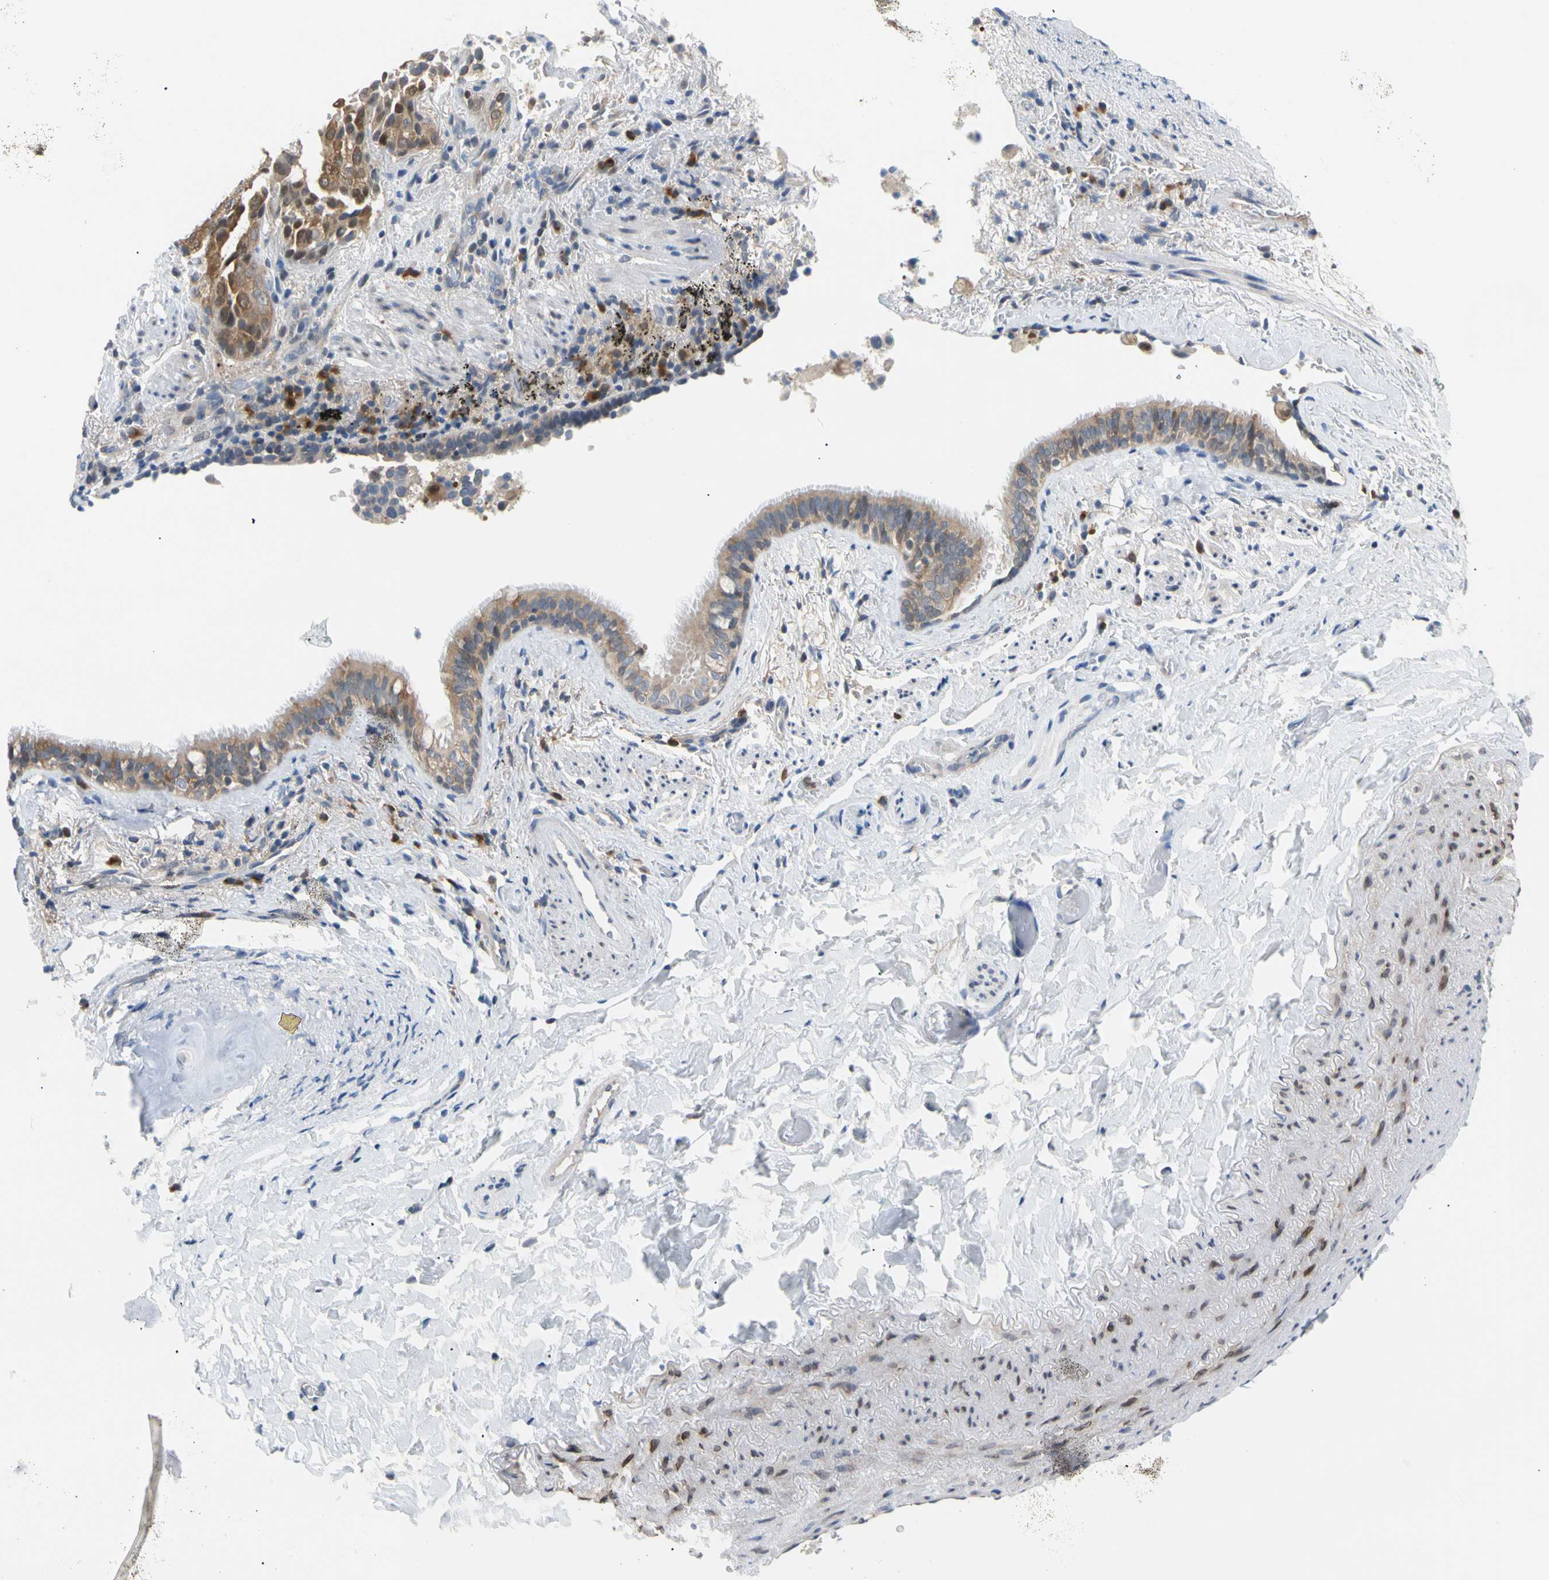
{"staining": {"intensity": "moderate", "quantity": "25%-75%", "location": "cytoplasmic/membranous"}, "tissue": "lung cancer", "cell_type": "Tumor cells", "image_type": "cancer", "snomed": [{"axis": "morphology", "description": "Squamous cell carcinoma, NOS"}, {"axis": "topography", "description": "Lung"}], "caption": "A medium amount of moderate cytoplasmic/membranous expression is present in about 25%-75% of tumor cells in squamous cell carcinoma (lung) tissue. (Brightfield microscopy of DAB IHC at high magnification).", "gene": "SEC23B", "patient": {"sex": "male", "age": 54}}